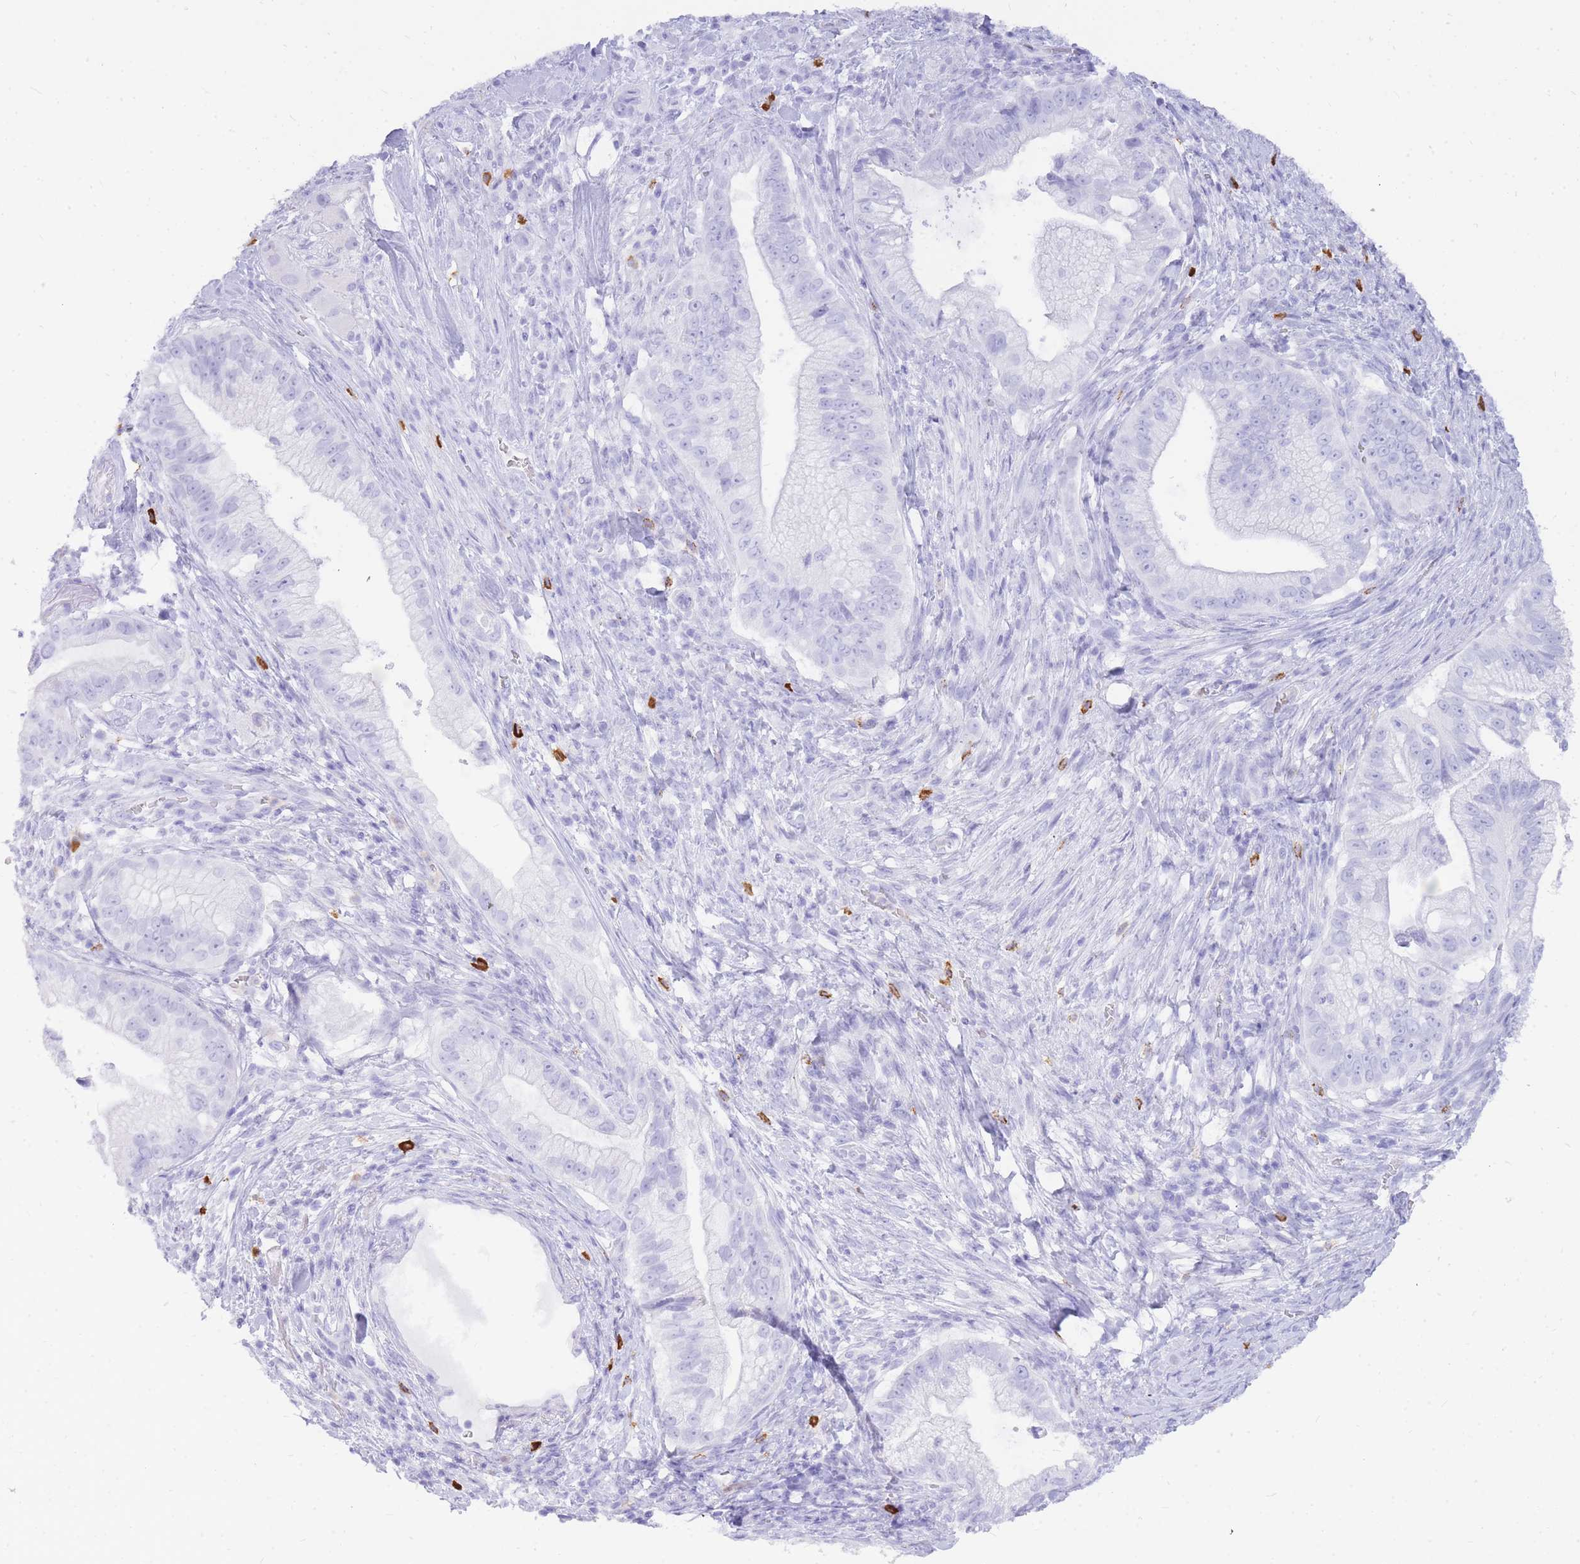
{"staining": {"intensity": "negative", "quantity": "none", "location": "none"}, "tissue": "pancreatic cancer", "cell_type": "Tumor cells", "image_type": "cancer", "snomed": [{"axis": "morphology", "description": "Adenocarcinoma, NOS"}, {"axis": "topography", "description": "Pancreas"}], "caption": "A high-resolution histopathology image shows immunohistochemistry (IHC) staining of pancreatic adenocarcinoma, which displays no significant expression in tumor cells.", "gene": "HERC1", "patient": {"sex": "male", "age": 70}}